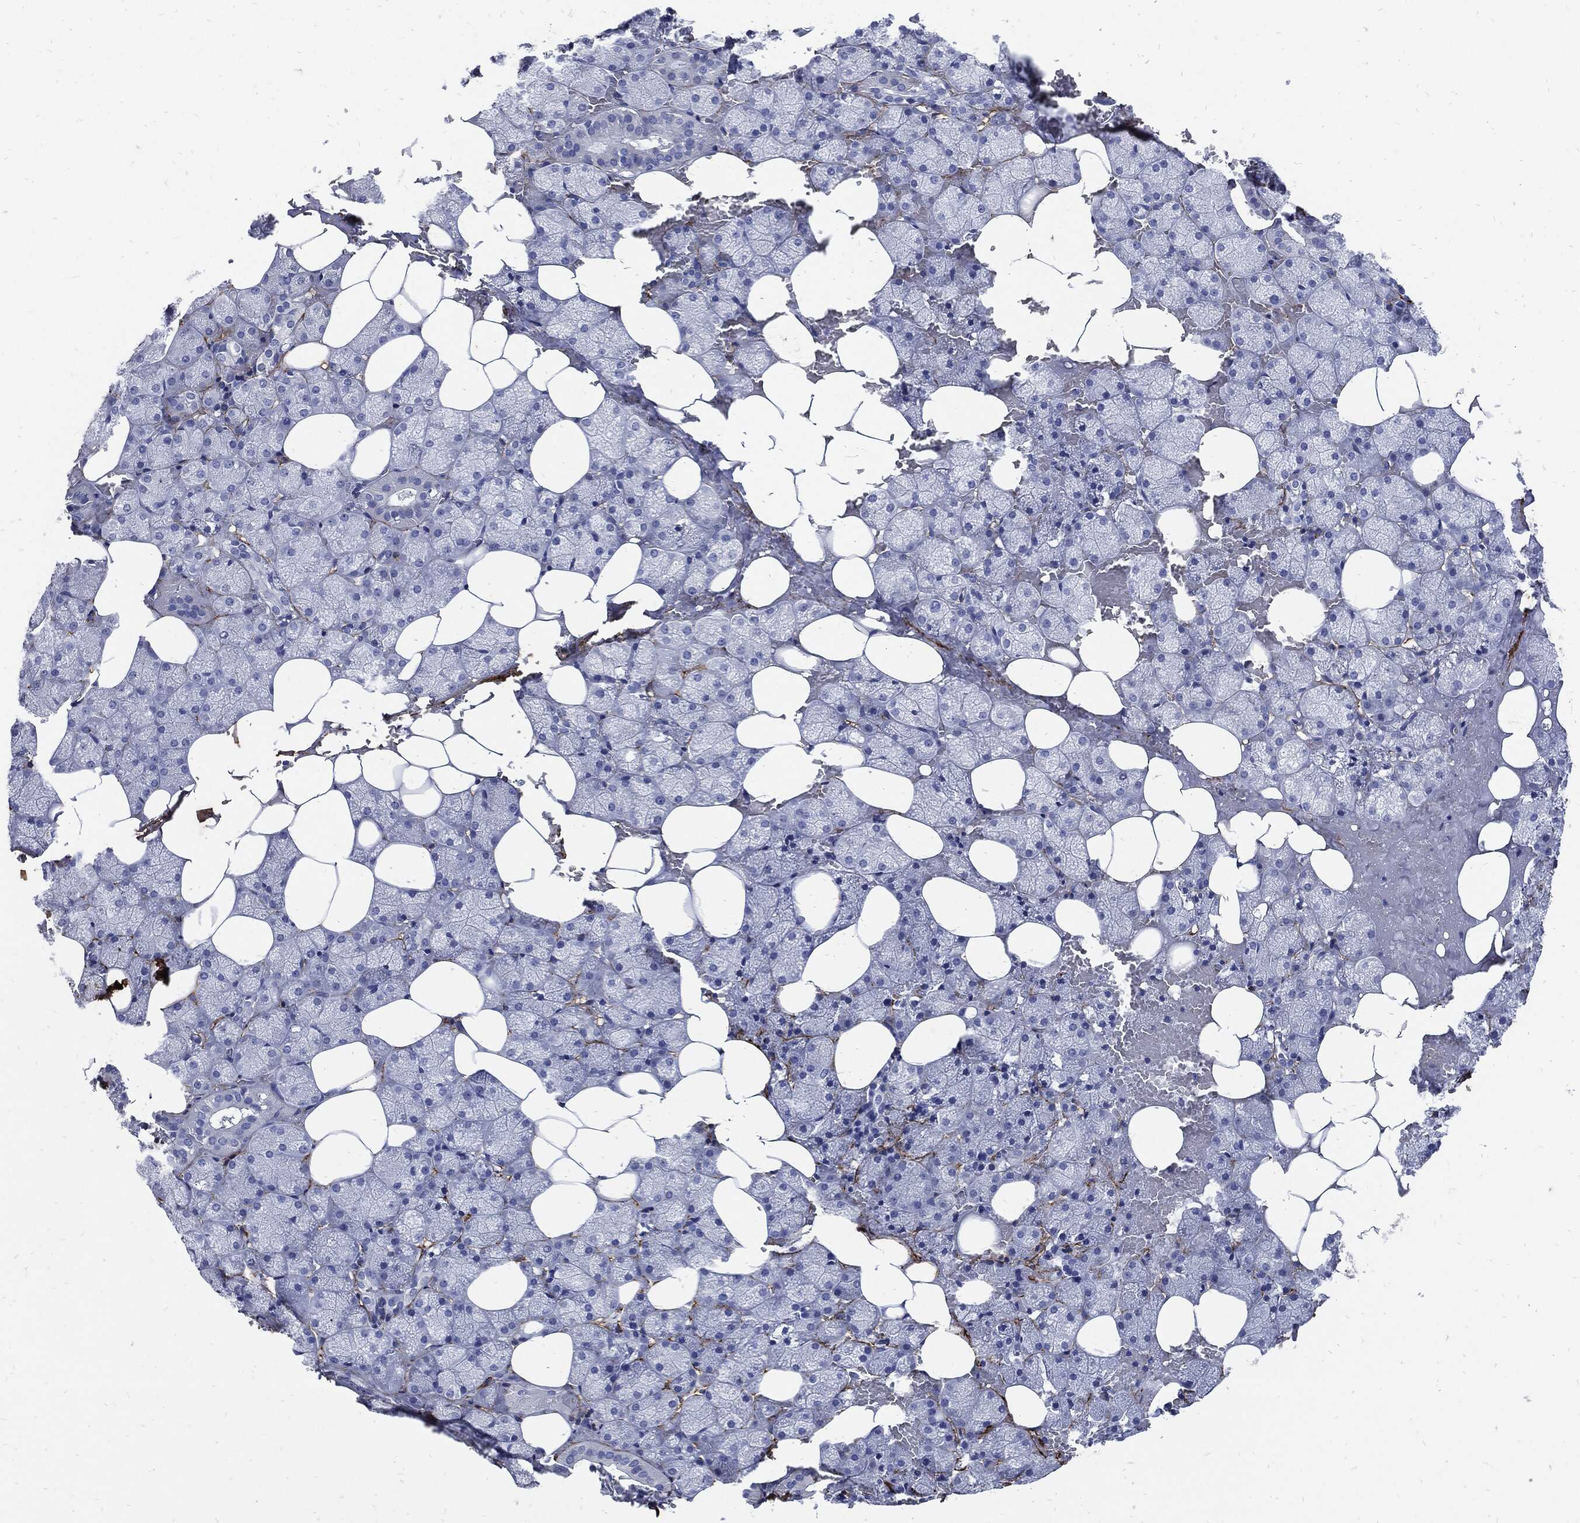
{"staining": {"intensity": "negative", "quantity": "none", "location": "none"}, "tissue": "salivary gland", "cell_type": "Glandular cells", "image_type": "normal", "snomed": [{"axis": "morphology", "description": "Normal tissue, NOS"}, {"axis": "topography", "description": "Salivary gland"}], "caption": "Glandular cells show no significant staining in unremarkable salivary gland.", "gene": "FBN1", "patient": {"sex": "male", "age": 38}}